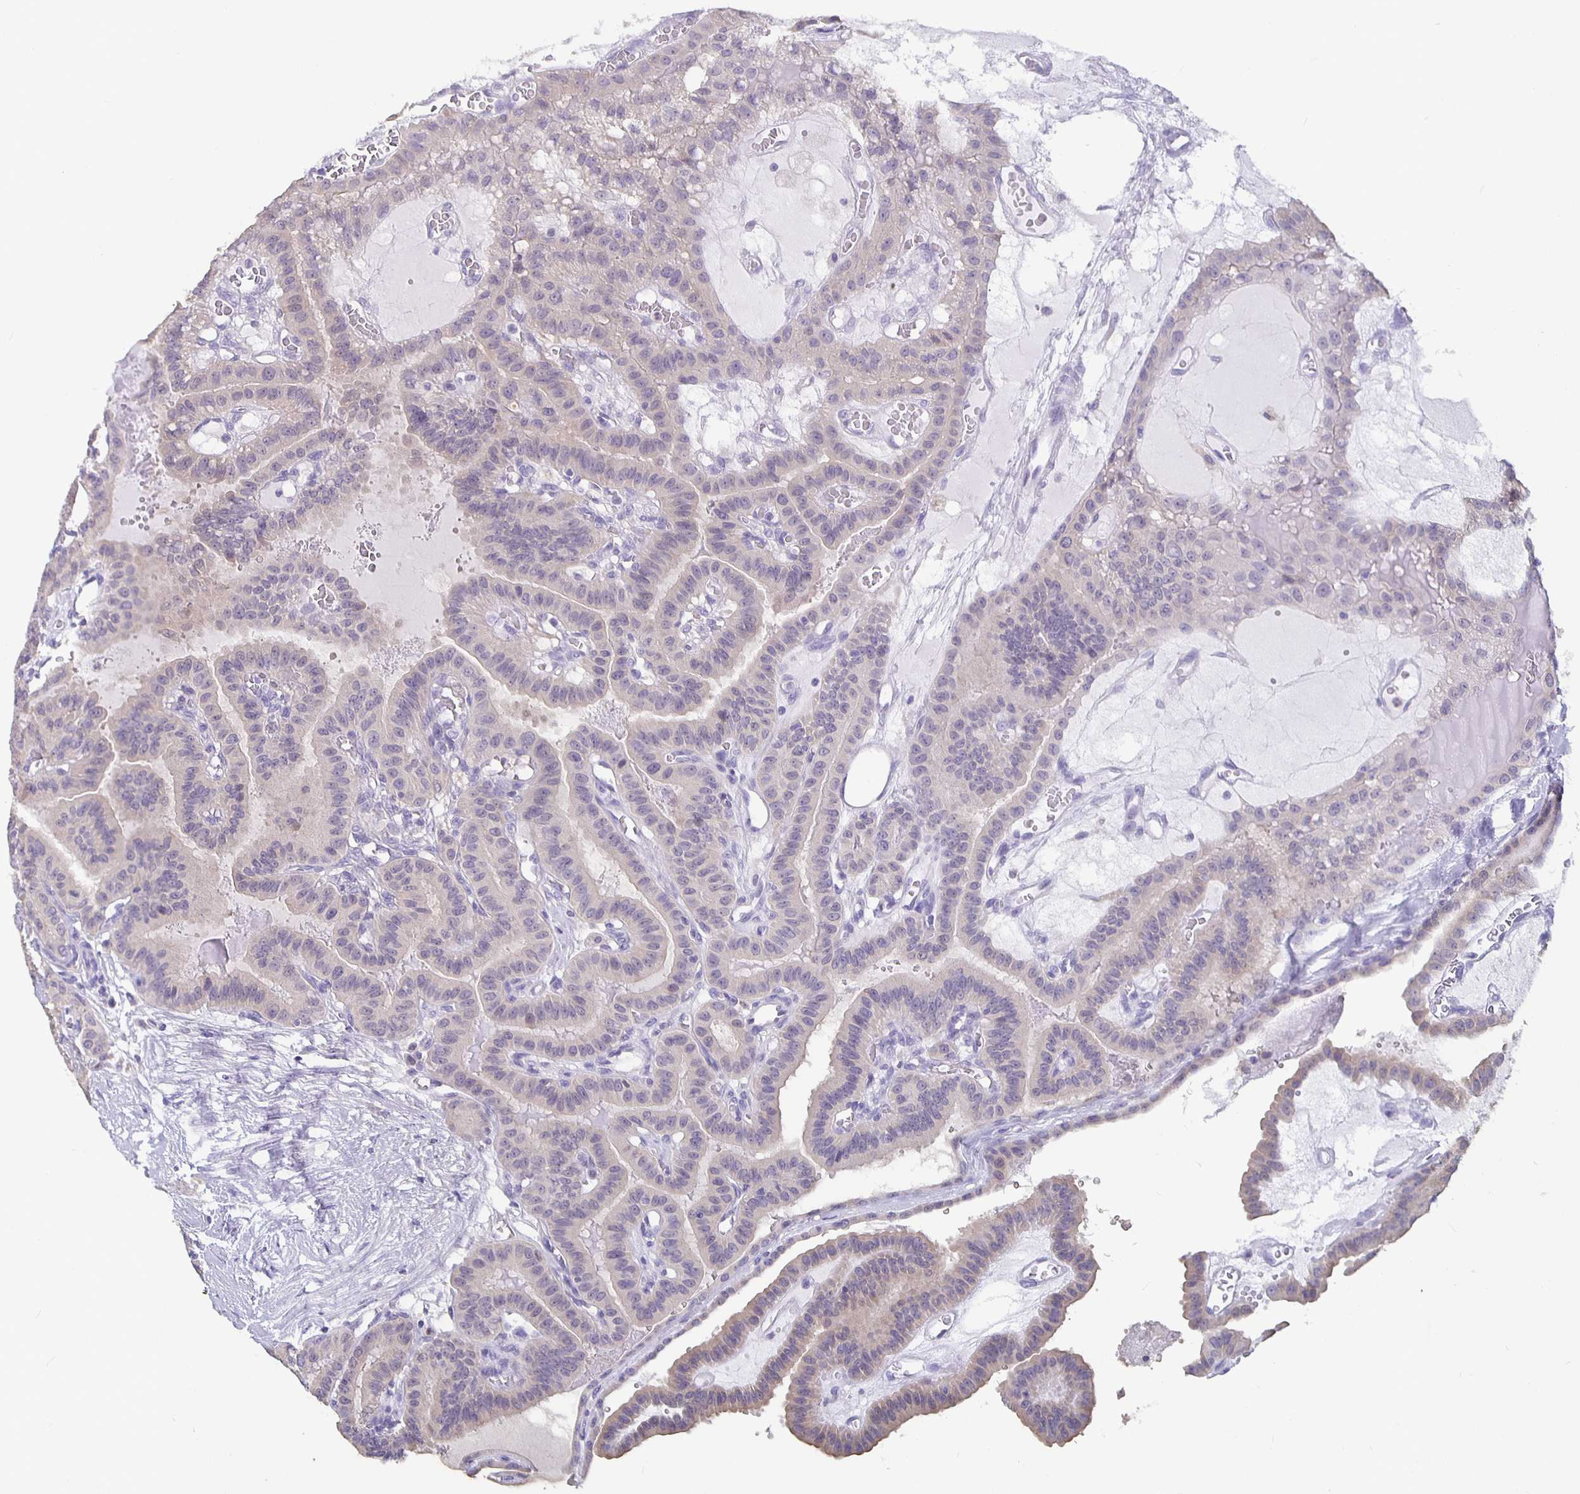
{"staining": {"intensity": "negative", "quantity": "none", "location": "none"}, "tissue": "thyroid cancer", "cell_type": "Tumor cells", "image_type": "cancer", "snomed": [{"axis": "morphology", "description": "Papillary adenocarcinoma, NOS"}, {"axis": "topography", "description": "Thyroid gland"}], "caption": "Photomicrograph shows no protein staining in tumor cells of thyroid cancer tissue. (Brightfield microscopy of DAB (3,3'-diaminobenzidine) IHC at high magnification).", "gene": "GPX4", "patient": {"sex": "male", "age": 87}}